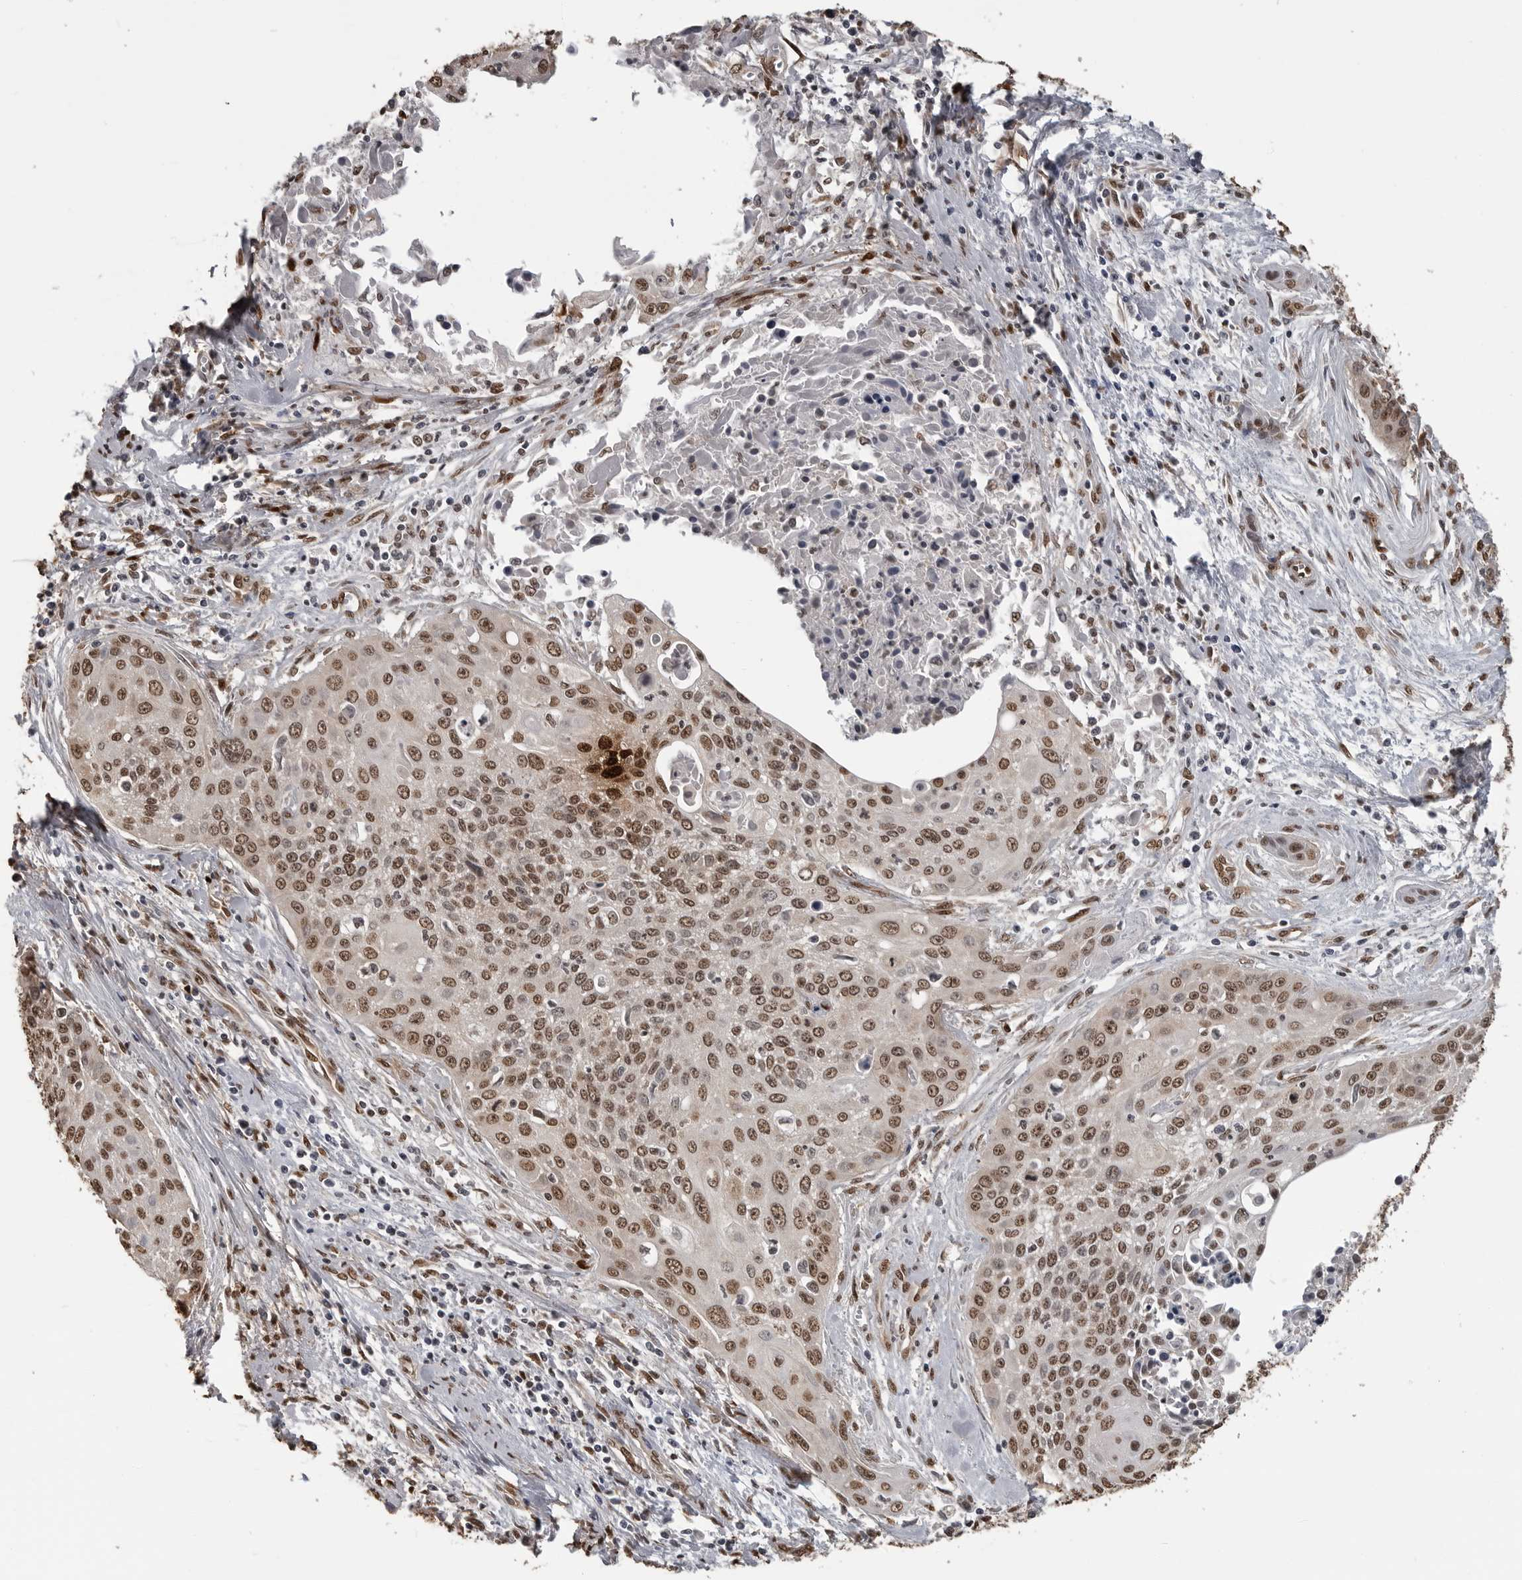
{"staining": {"intensity": "moderate", "quantity": ">75%", "location": "nuclear"}, "tissue": "cervical cancer", "cell_type": "Tumor cells", "image_type": "cancer", "snomed": [{"axis": "morphology", "description": "Squamous cell carcinoma, NOS"}, {"axis": "topography", "description": "Cervix"}], "caption": "Immunohistochemistry (IHC) image of squamous cell carcinoma (cervical) stained for a protein (brown), which reveals medium levels of moderate nuclear positivity in approximately >75% of tumor cells.", "gene": "SMAD2", "patient": {"sex": "female", "age": 55}}